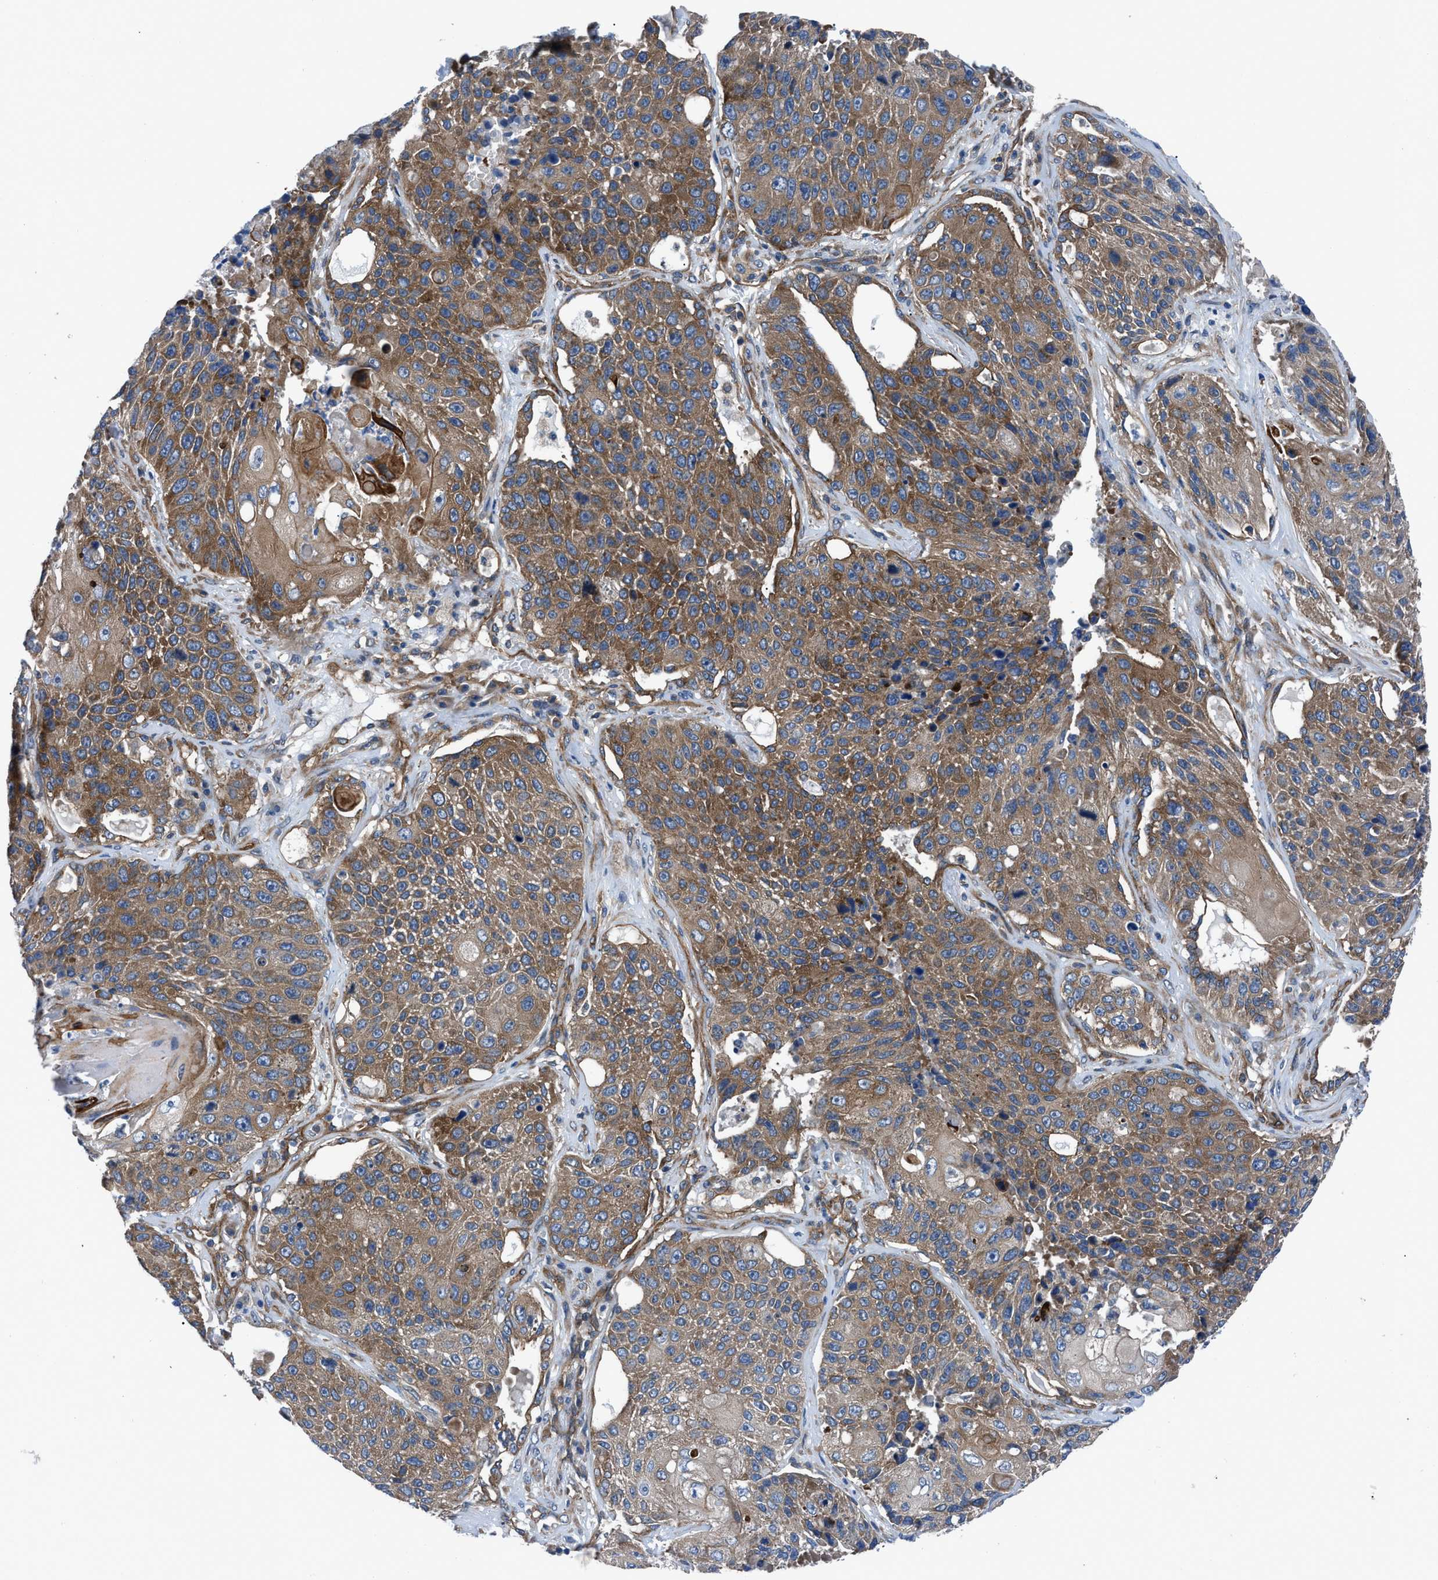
{"staining": {"intensity": "strong", "quantity": ">75%", "location": "cytoplasmic/membranous"}, "tissue": "lung cancer", "cell_type": "Tumor cells", "image_type": "cancer", "snomed": [{"axis": "morphology", "description": "Squamous cell carcinoma, NOS"}, {"axis": "topography", "description": "Lung"}], "caption": "Protein staining of lung cancer (squamous cell carcinoma) tissue displays strong cytoplasmic/membranous staining in about >75% of tumor cells. (brown staining indicates protein expression, while blue staining denotes nuclei).", "gene": "TRIP4", "patient": {"sex": "male", "age": 61}}